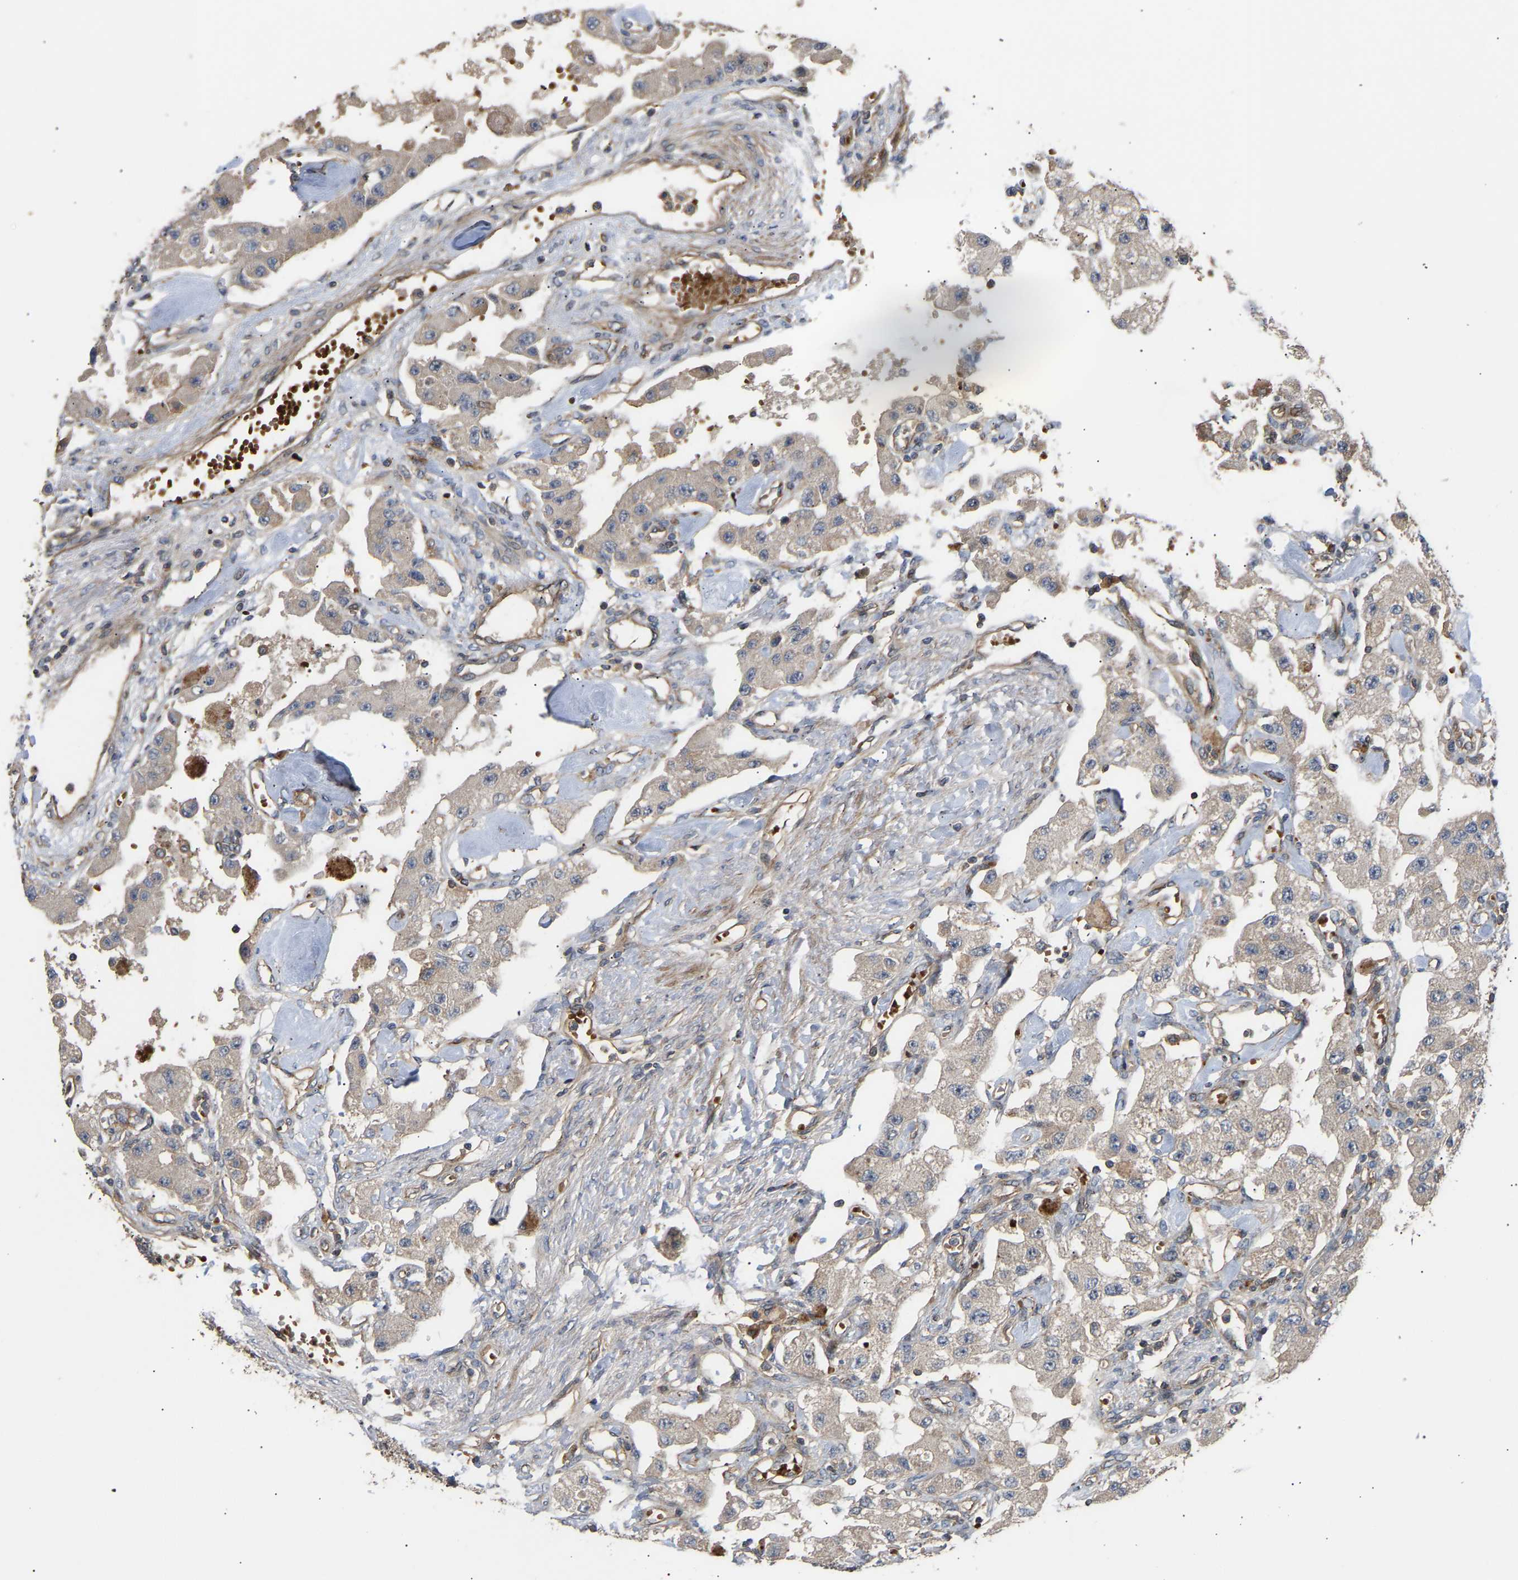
{"staining": {"intensity": "weak", "quantity": "<25%", "location": "cytoplasmic/membranous"}, "tissue": "carcinoid", "cell_type": "Tumor cells", "image_type": "cancer", "snomed": [{"axis": "morphology", "description": "Carcinoid, malignant, NOS"}, {"axis": "topography", "description": "Pancreas"}], "caption": "This is an IHC image of human carcinoid. There is no expression in tumor cells.", "gene": "STAU1", "patient": {"sex": "male", "age": 41}}